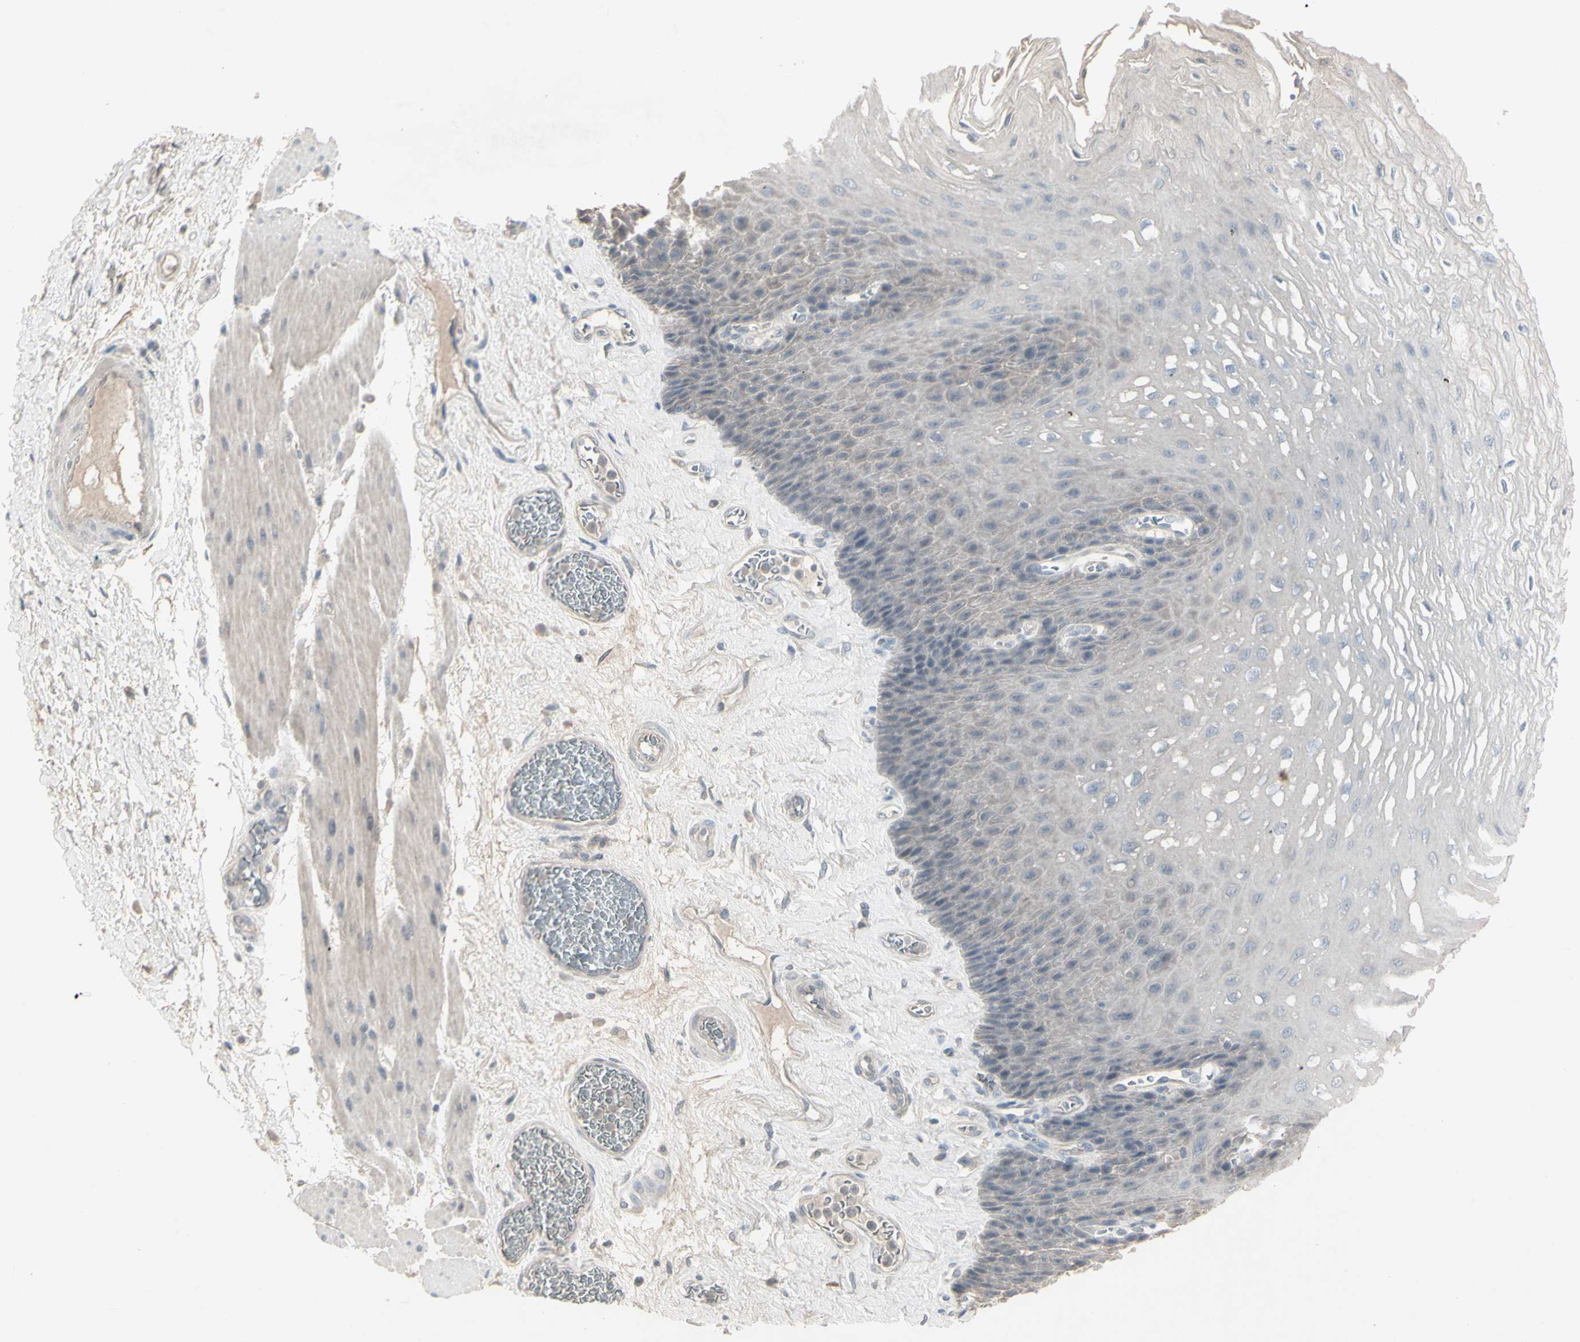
{"staining": {"intensity": "weak", "quantity": "<25%", "location": "cytoplasmic/membranous"}, "tissue": "esophagus", "cell_type": "Squamous epithelial cells", "image_type": "normal", "snomed": [{"axis": "morphology", "description": "Normal tissue, NOS"}, {"axis": "topography", "description": "Esophagus"}], "caption": "This is a photomicrograph of immunohistochemistry staining of unremarkable esophagus, which shows no expression in squamous epithelial cells.", "gene": "PIAS4", "patient": {"sex": "female", "age": 72}}